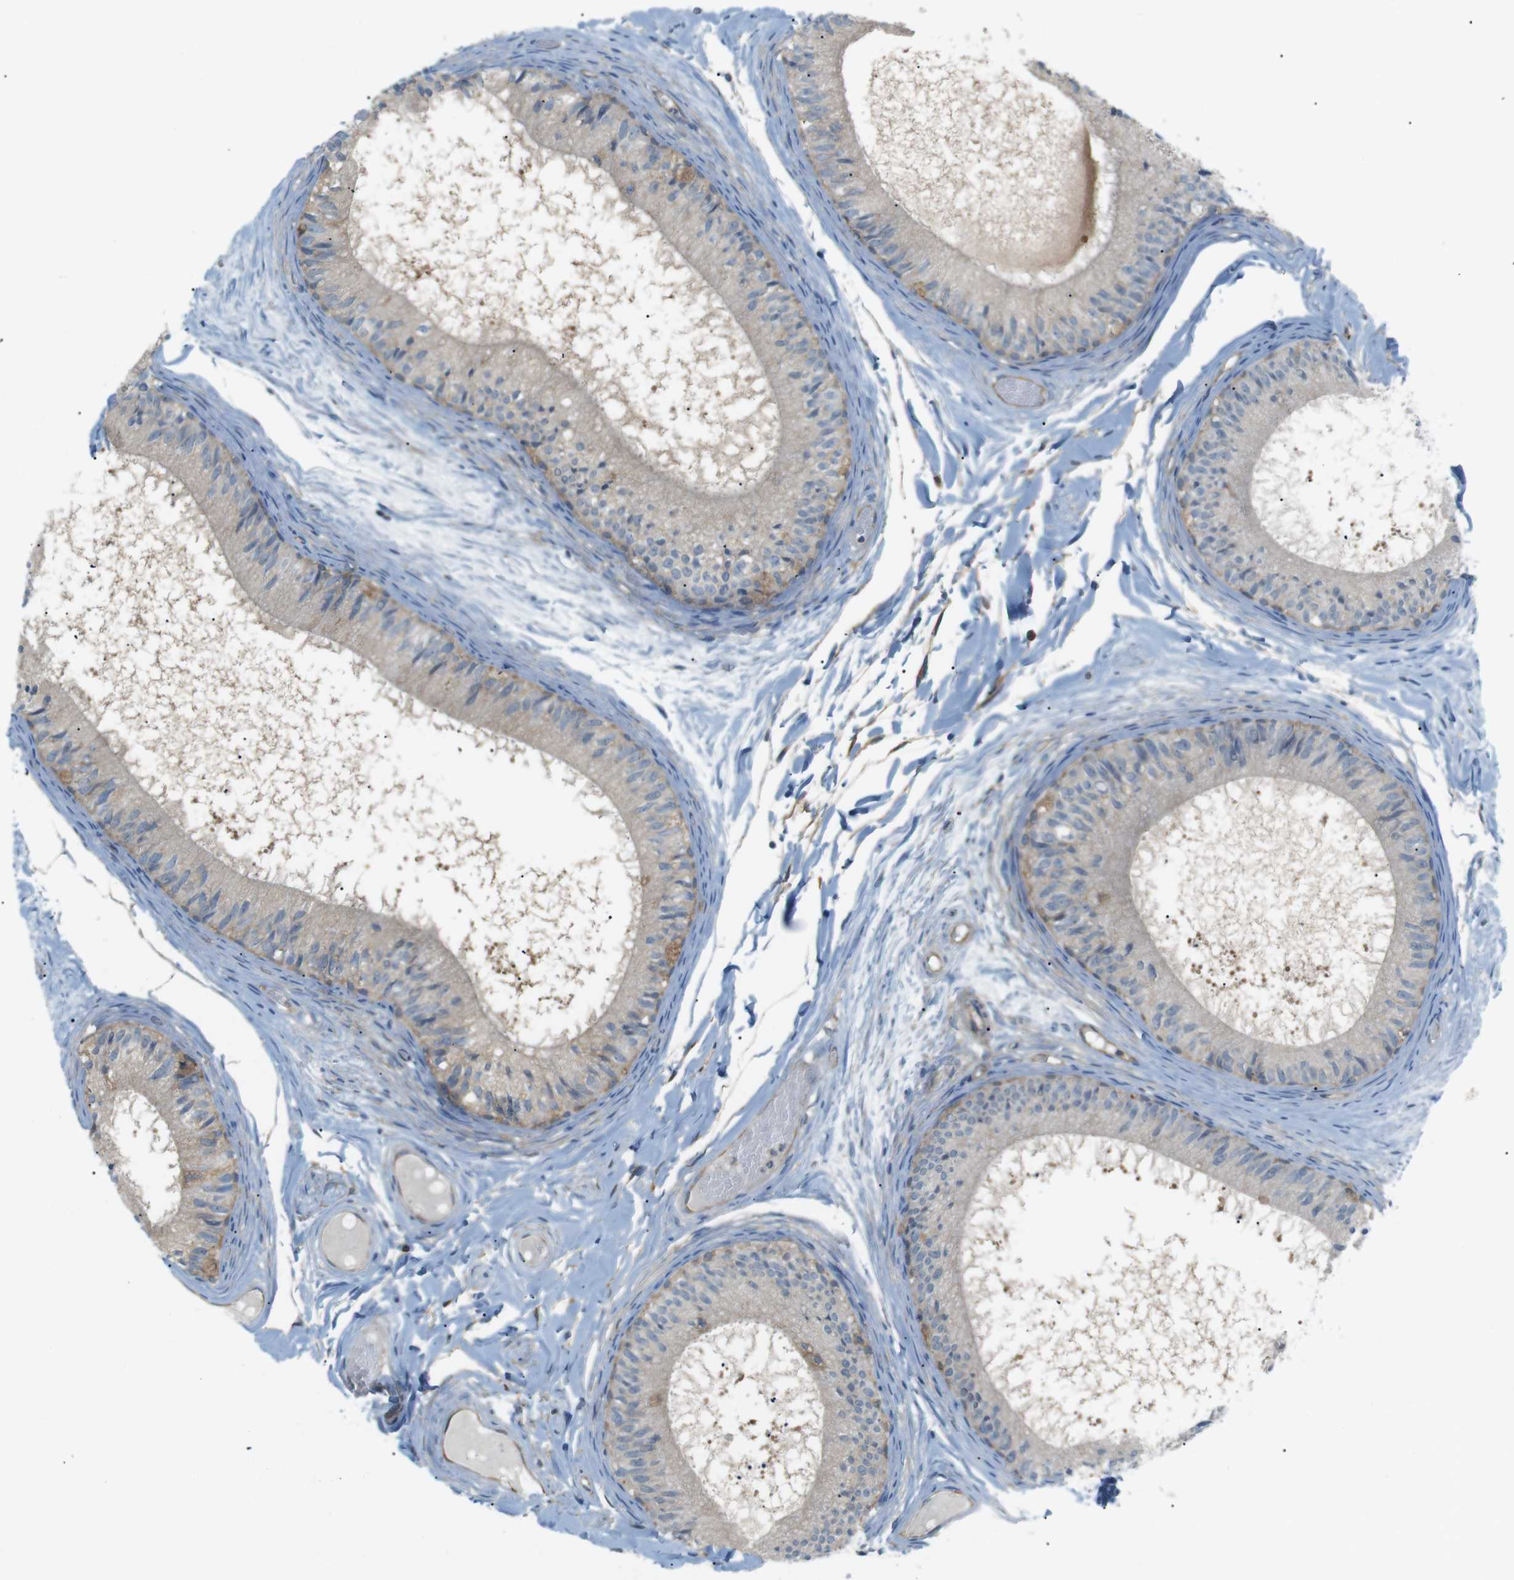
{"staining": {"intensity": "weak", "quantity": "25%-75%", "location": "cytoplasmic/membranous"}, "tissue": "epididymis", "cell_type": "Glandular cells", "image_type": "normal", "snomed": [{"axis": "morphology", "description": "Normal tissue, NOS"}, {"axis": "topography", "description": "Epididymis"}], "caption": "Protein expression analysis of normal human epididymis reveals weak cytoplasmic/membranous staining in approximately 25%-75% of glandular cells.", "gene": "PEPD", "patient": {"sex": "male", "age": 46}}